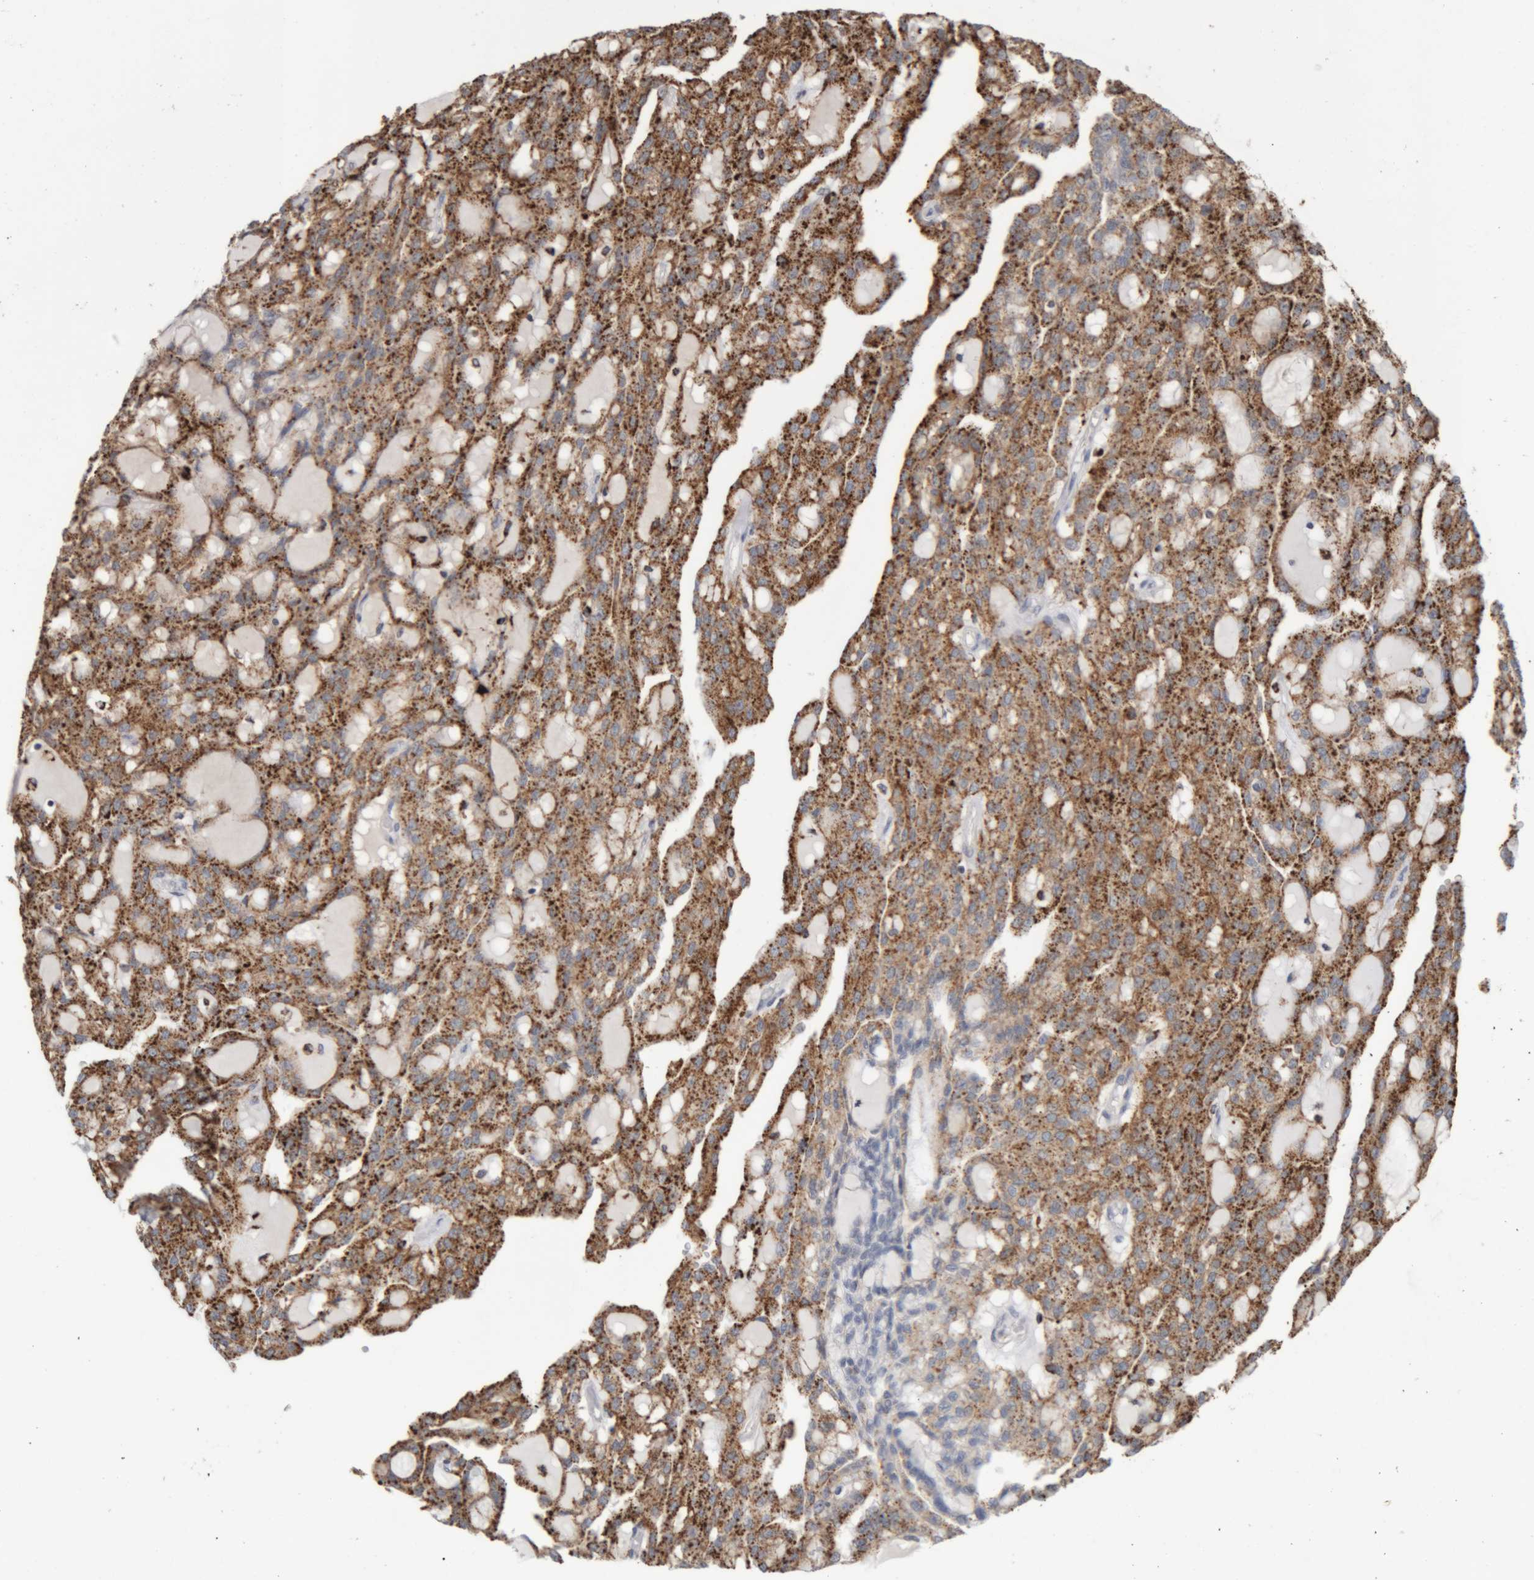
{"staining": {"intensity": "strong", "quantity": ">75%", "location": "cytoplasmic/membranous"}, "tissue": "renal cancer", "cell_type": "Tumor cells", "image_type": "cancer", "snomed": [{"axis": "morphology", "description": "Adenocarcinoma, NOS"}, {"axis": "topography", "description": "Kidney"}], "caption": "High-power microscopy captured an IHC histopathology image of adenocarcinoma (renal), revealing strong cytoplasmic/membranous expression in about >75% of tumor cells.", "gene": "ARSA", "patient": {"sex": "male", "age": 63}}